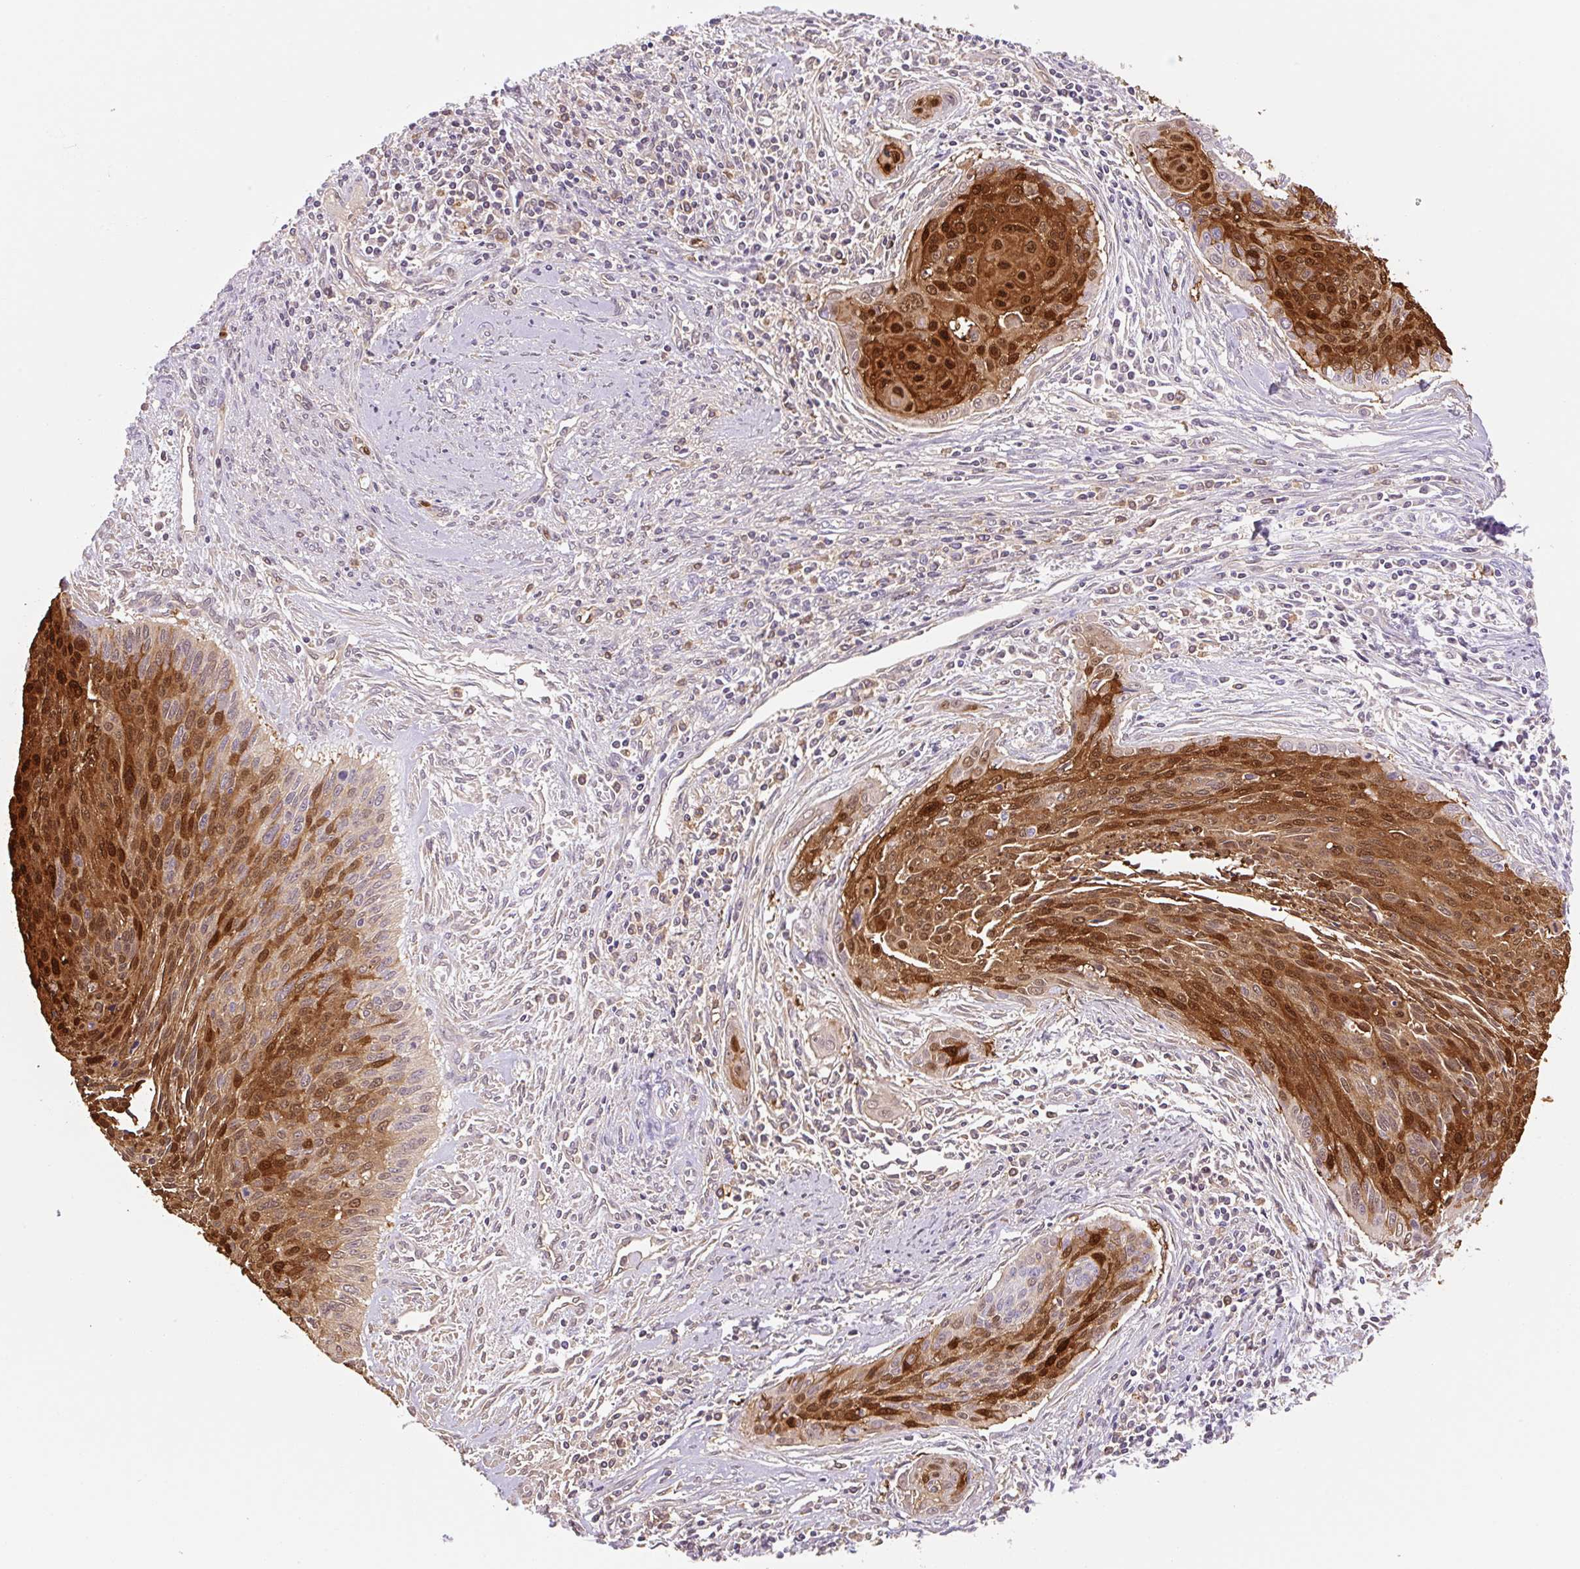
{"staining": {"intensity": "strong", "quantity": "25%-75%", "location": "cytoplasmic/membranous,nuclear"}, "tissue": "cervical cancer", "cell_type": "Tumor cells", "image_type": "cancer", "snomed": [{"axis": "morphology", "description": "Squamous cell carcinoma, NOS"}, {"axis": "topography", "description": "Cervix"}], "caption": "Immunohistochemistry (IHC) micrograph of neoplastic tissue: cervical cancer (squamous cell carcinoma) stained using immunohistochemistry (IHC) demonstrates high levels of strong protein expression localized specifically in the cytoplasmic/membranous and nuclear of tumor cells, appearing as a cytoplasmic/membranous and nuclear brown color.", "gene": "FABP5", "patient": {"sex": "female", "age": 55}}